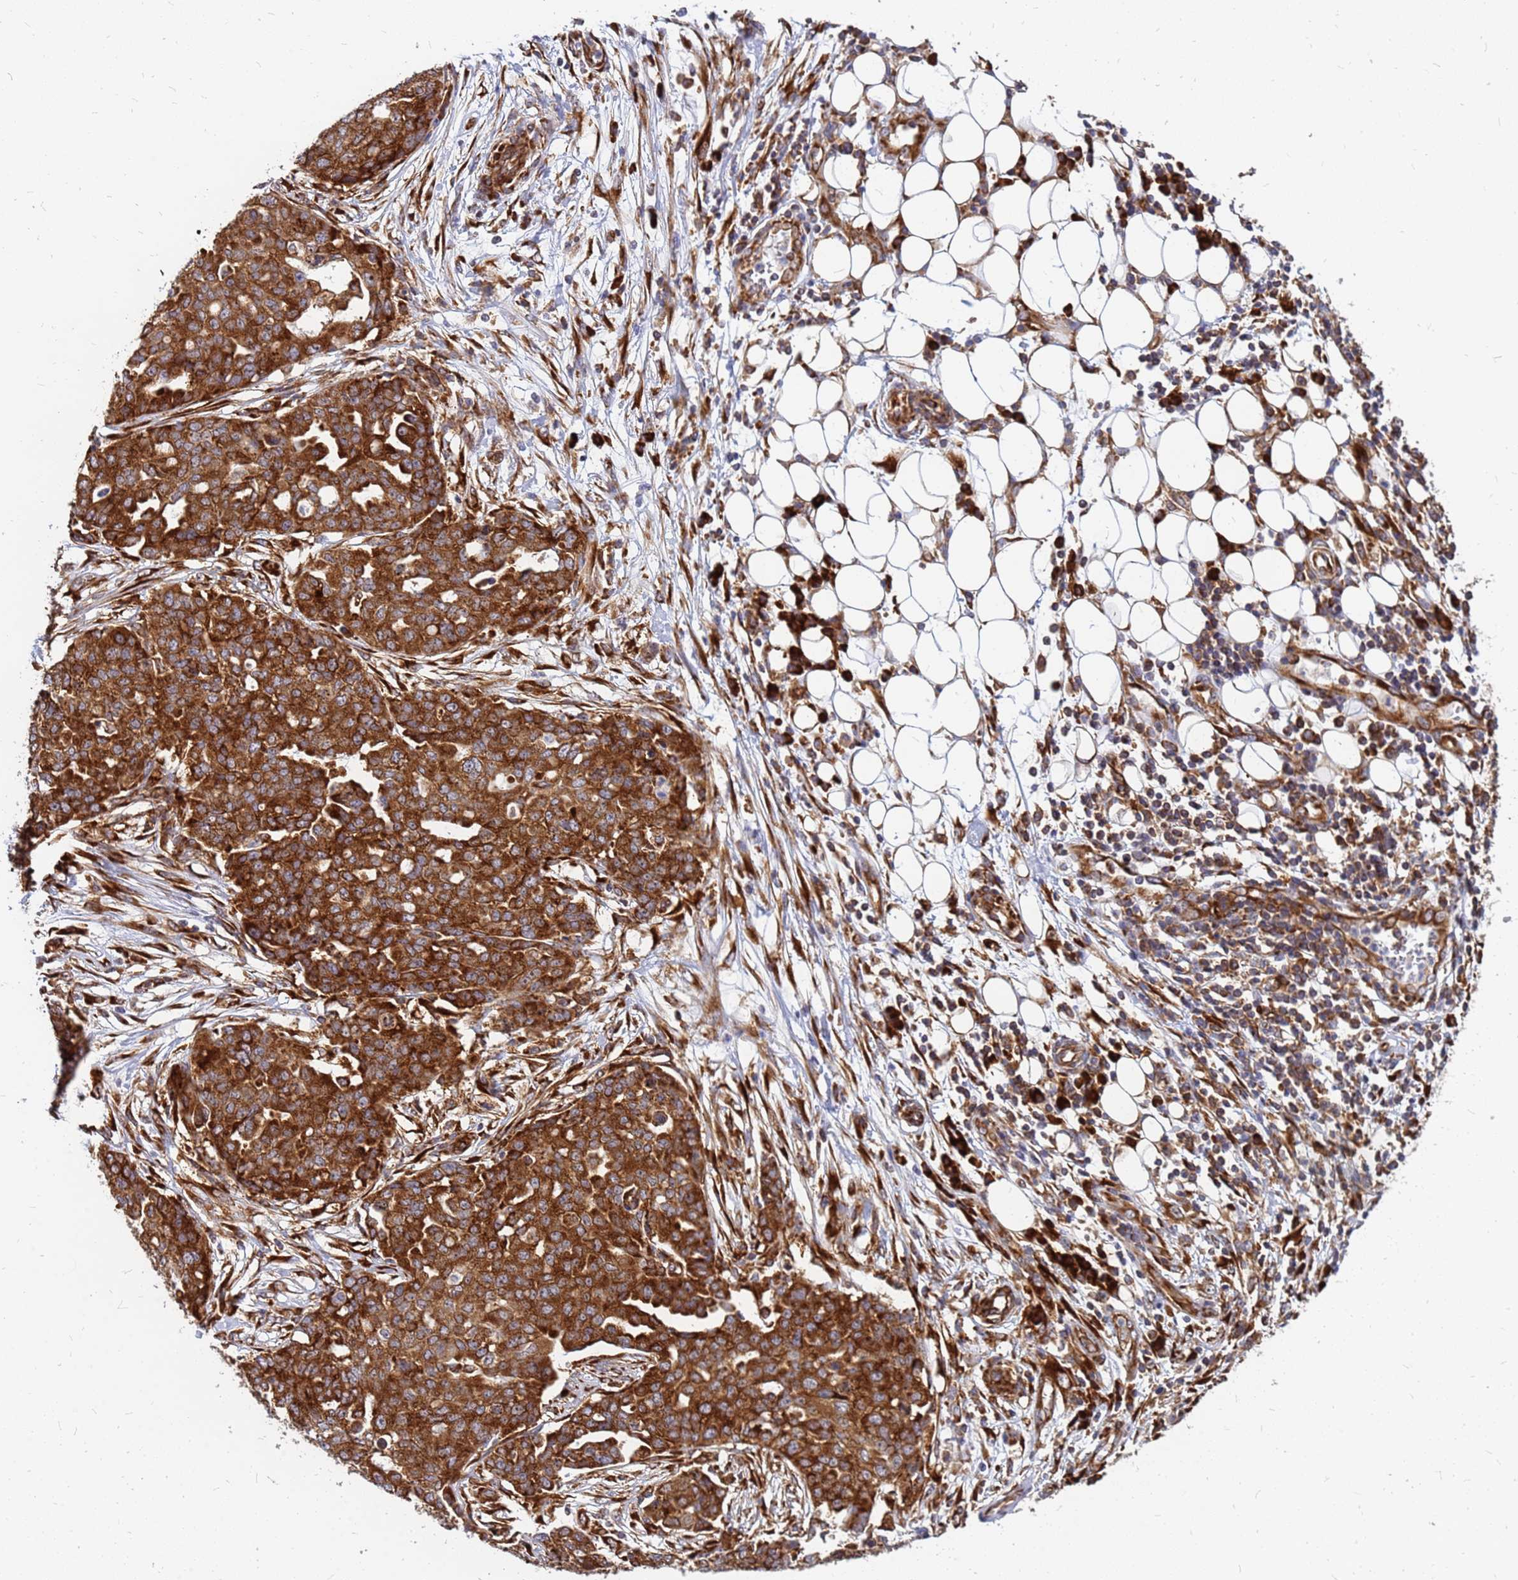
{"staining": {"intensity": "strong", "quantity": ">75%", "location": "cytoplasmic/membranous"}, "tissue": "ovarian cancer", "cell_type": "Tumor cells", "image_type": "cancer", "snomed": [{"axis": "morphology", "description": "Cystadenocarcinoma, serous, NOS"}, {"axis": "topography", "description": "Soft tissue"}, {"axis": "topography", "description": "Ovary"}], "caption": "Tumor cells display high levels of strong cytoplasmic/membranous expression in approximately >75% of cells in ovarian cancer.", "gene": "RPL8", "patient": {"sex": "female", "age": 57}}